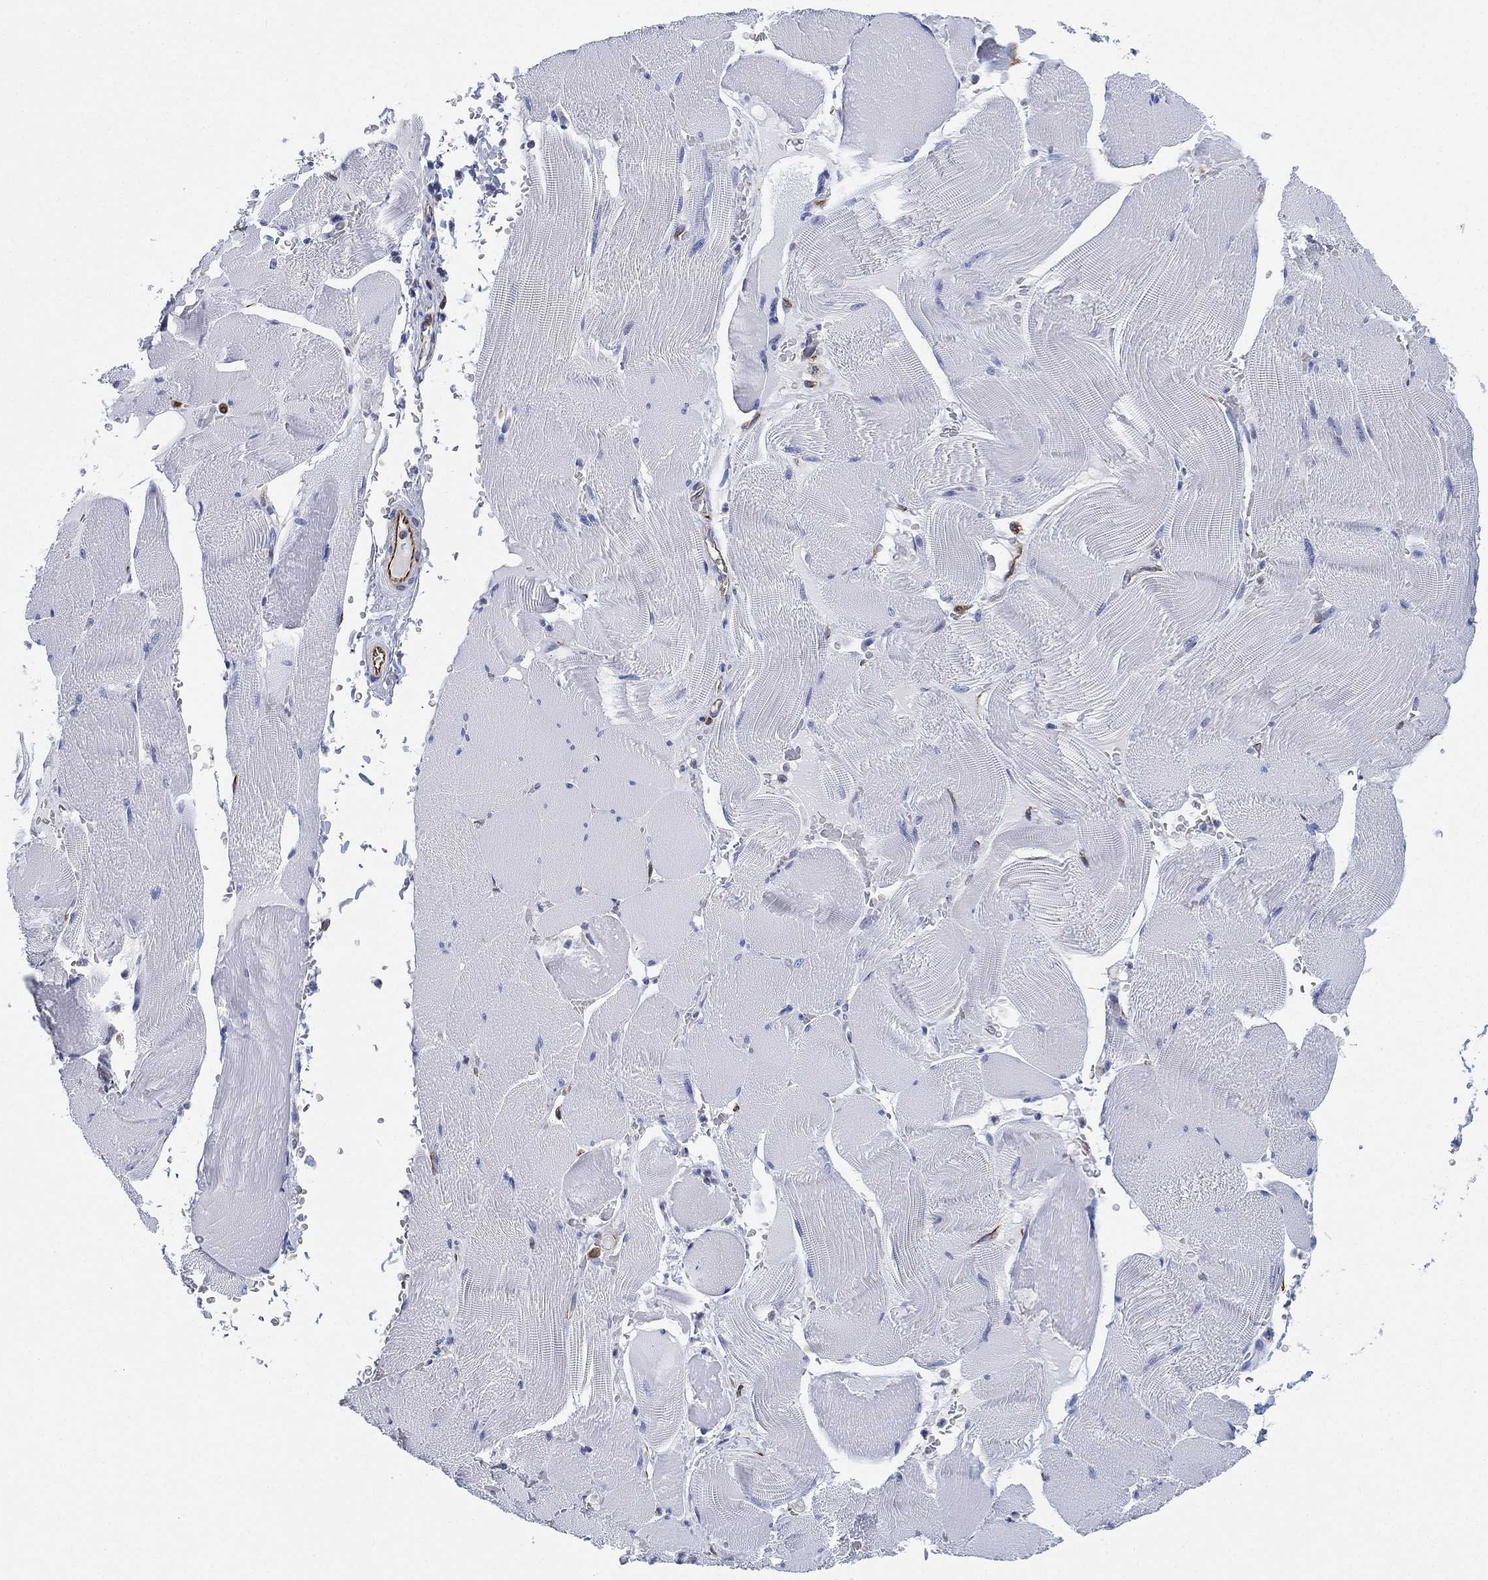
{"staining": {"intensity": "negative", "quantity": "none", "location": "none"}, "tissue": "skeletal muscle", "cell_type": "Myocytes", "image_type": "normal", "snomed": [{"axis": "morphology", "description": "Normal tissue, NOS"}, {"axis": "topography", "description": "Skeletal muscle"}], "caption": "Photomicrograph shows no protein staining in myocytes of benign skeletal muscle. (Immunohistochemistry (ihc), brightfield microscopy, high magnification).", "gene": "PSKH2", "patient": {"sex": "male", "age": 56}}